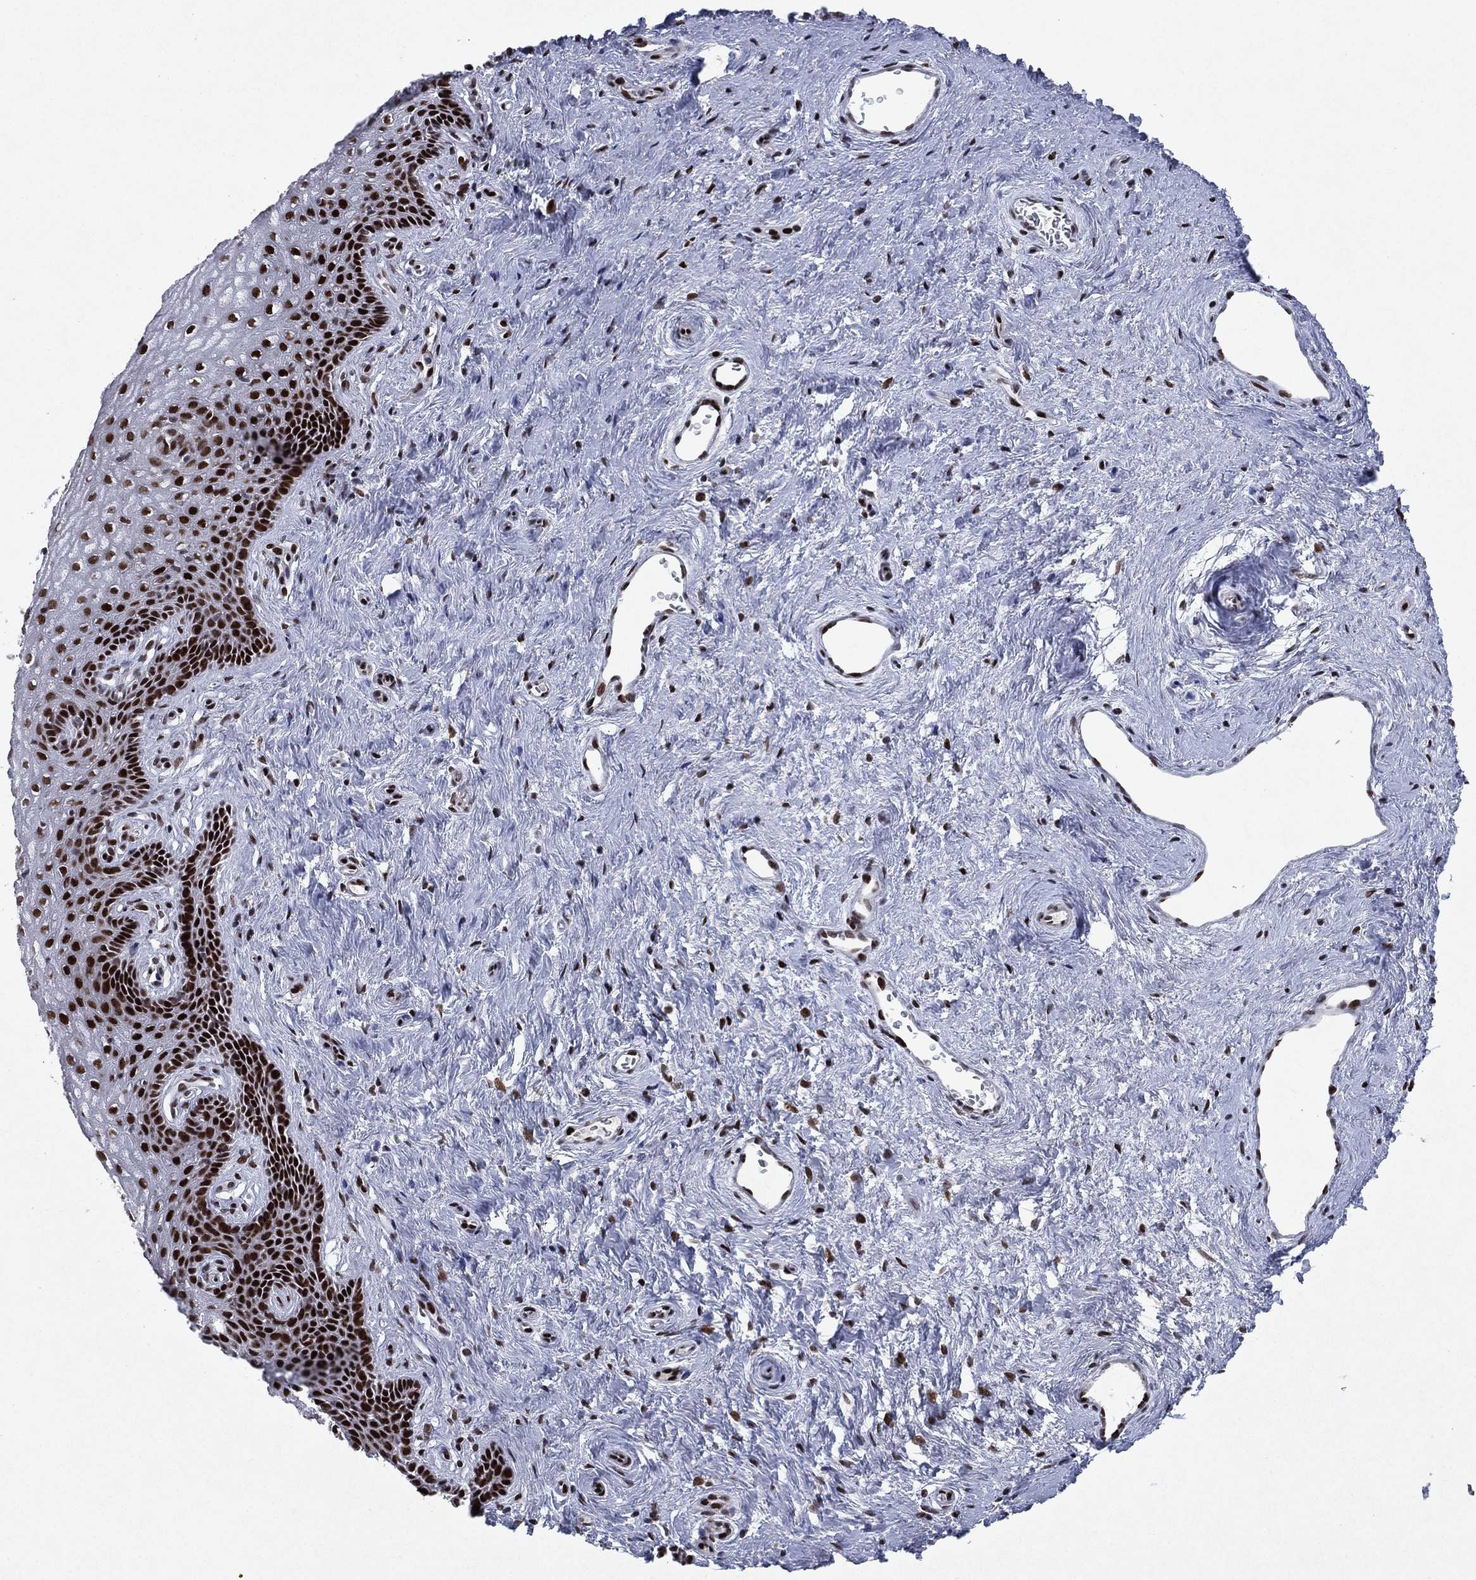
{"staining": {"intensity": "strong", "quantity": ">75%", "location": "nuclear"}, "tissue": "vagina", "cell_type": "Squamous epithelial cells", "image_type": "normal", "snomed": [{"axis": "morphology", "description": "Normal tissue, NOS"}, {"axis": "topography", "description": "Vagina"}], "caption": "Vagina stained with immunohistochemistry displays strong nuclear staining in about >75% of squamous epithelial cells.", "gene": "RTF1", "patient": {"sex": "female", "age": 45}}